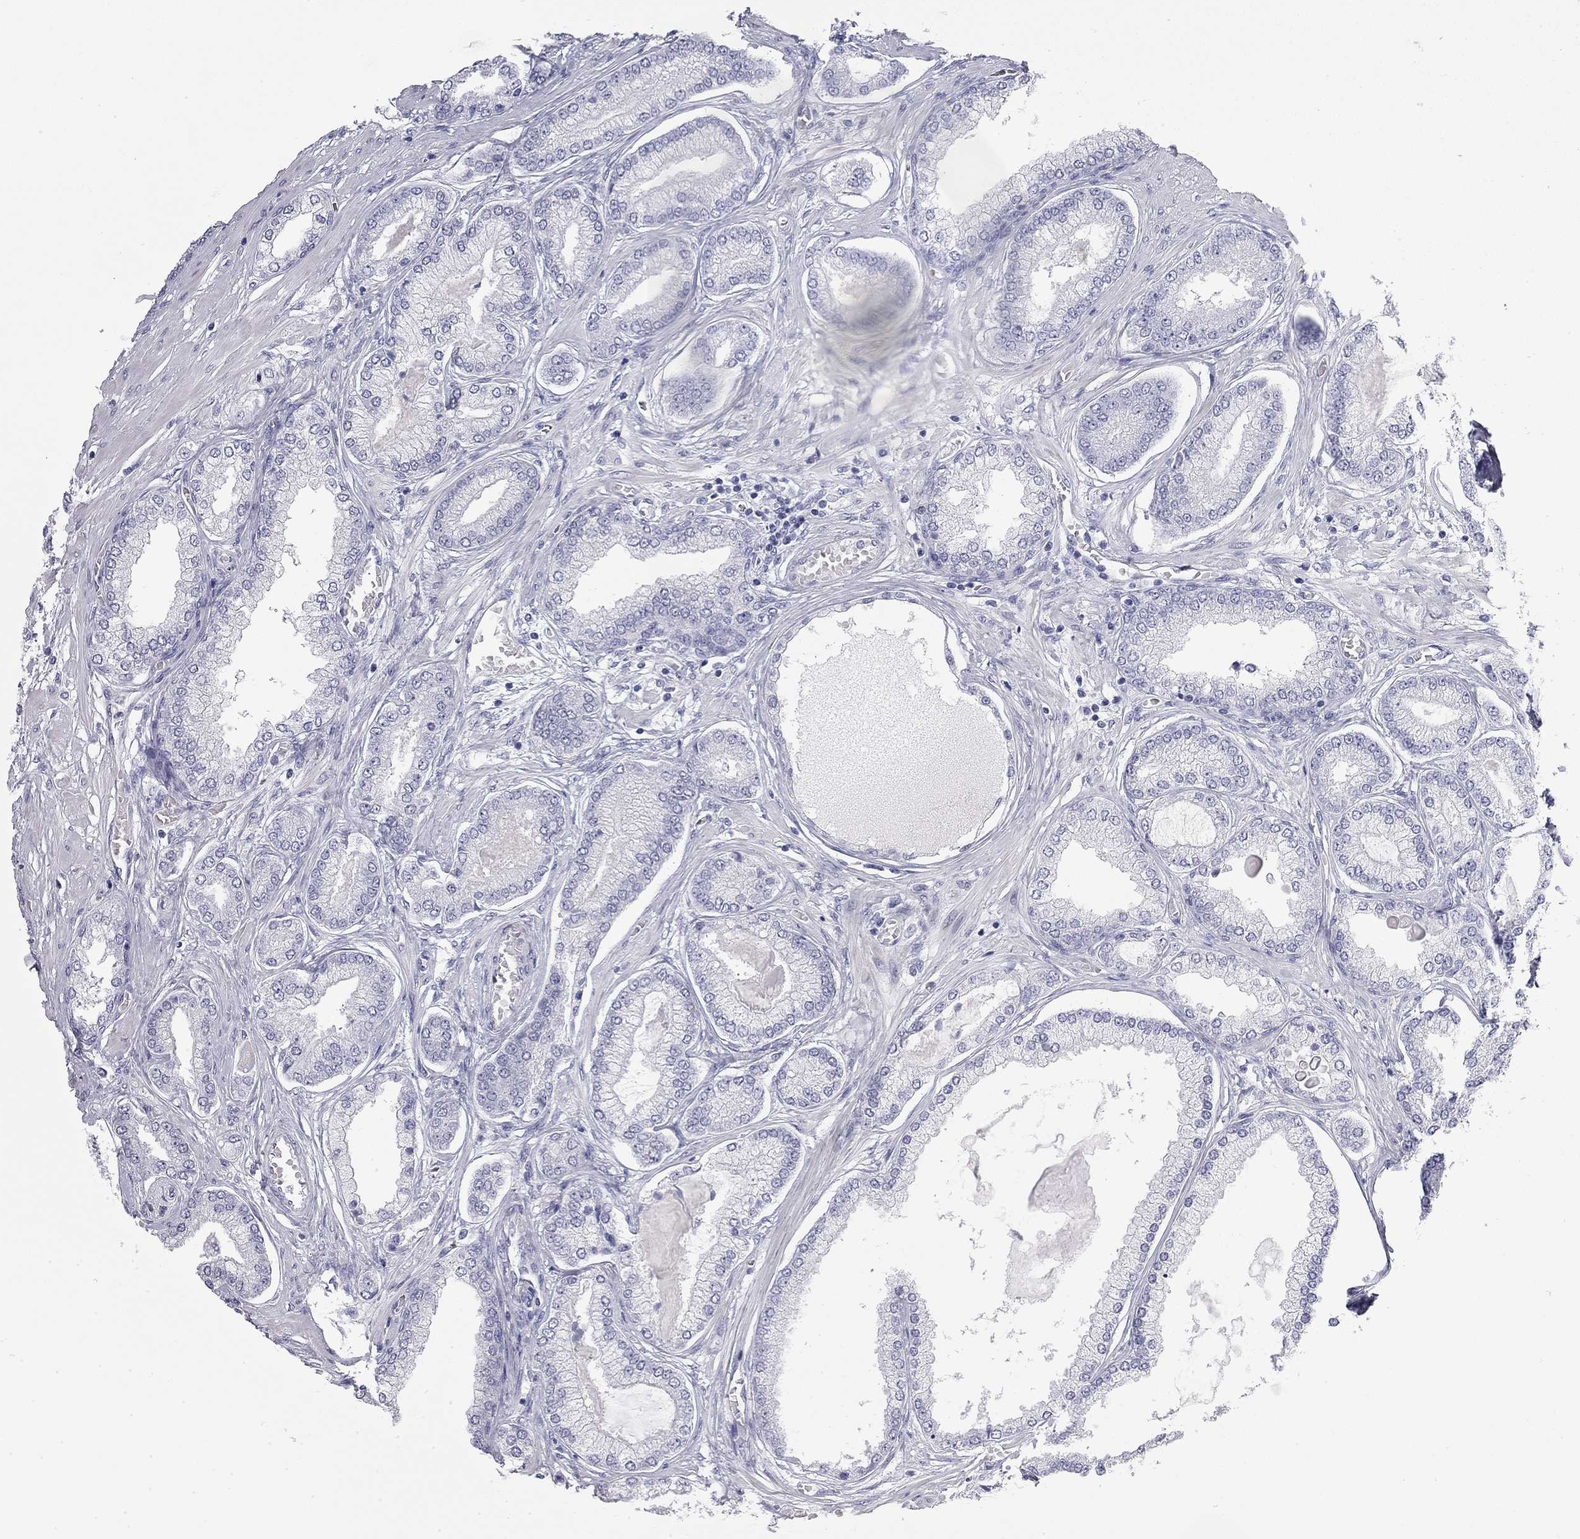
{"staining": {"intensity": "negative", "quantity": "none", "location": "none"}, "tissue": "prostate cancer", "cell_type": "Tumor cells", "image_type": "cancer", "snomed": [{"axis": "morphology", "description": "Adenocarcinoma, Low grade"}, {"axis": "topography", "description": "Prostate"}], "caption": "Adenocarcinoma (low-grade) (prostate) was stained to show a protein in brown. There is no significant staining in tumor cells.", "gene": "AK8", "patient": {"sex": "male", "age": 57}}